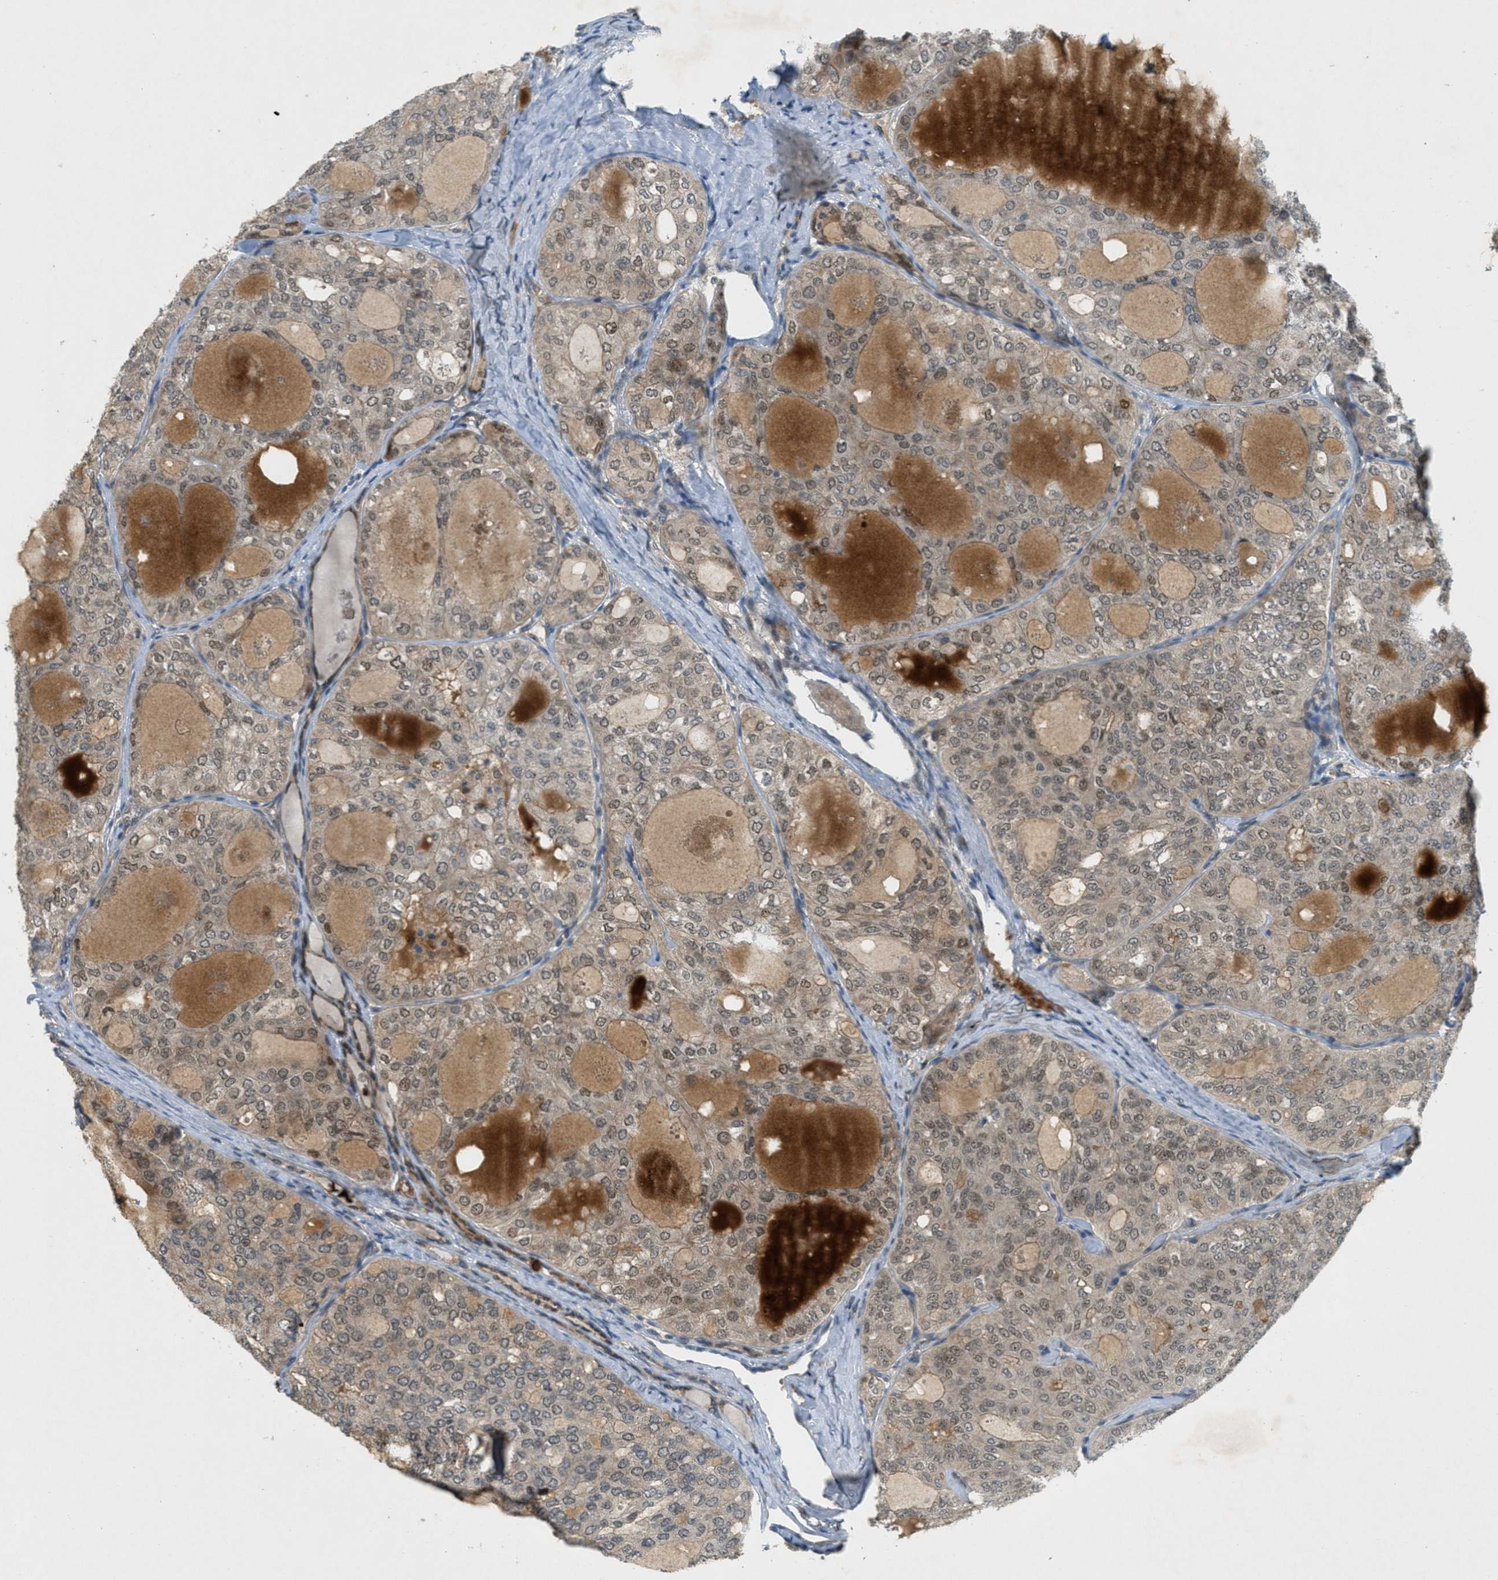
{"staining": {"intensity": "weak", "quantity": ">75%", "location": "cytoplasmic/membranous"}, "tissue": "thyroid cancer", "cell_type": "Tumor cells", "image_type": "cancer", "snomed": [{"axis": "morphology", "description": "Follicular adenoma carcinoma, NOS"}, {"axis": "topography", "description": "Thyroid gland"}], "caption": "A brown stain labels weak cytoplasmic/membranous positivity of a protein in follicular adenoma carcinoma (thyroid) tumor cells. The staining was performed using DAB (3,3'-diaminobenzidine), with brown indicating positive protein expression. Nuclei are stained blue with hematoxylin.", "gene": "STK11", "patient": {"sex": "male", "age": 75}}